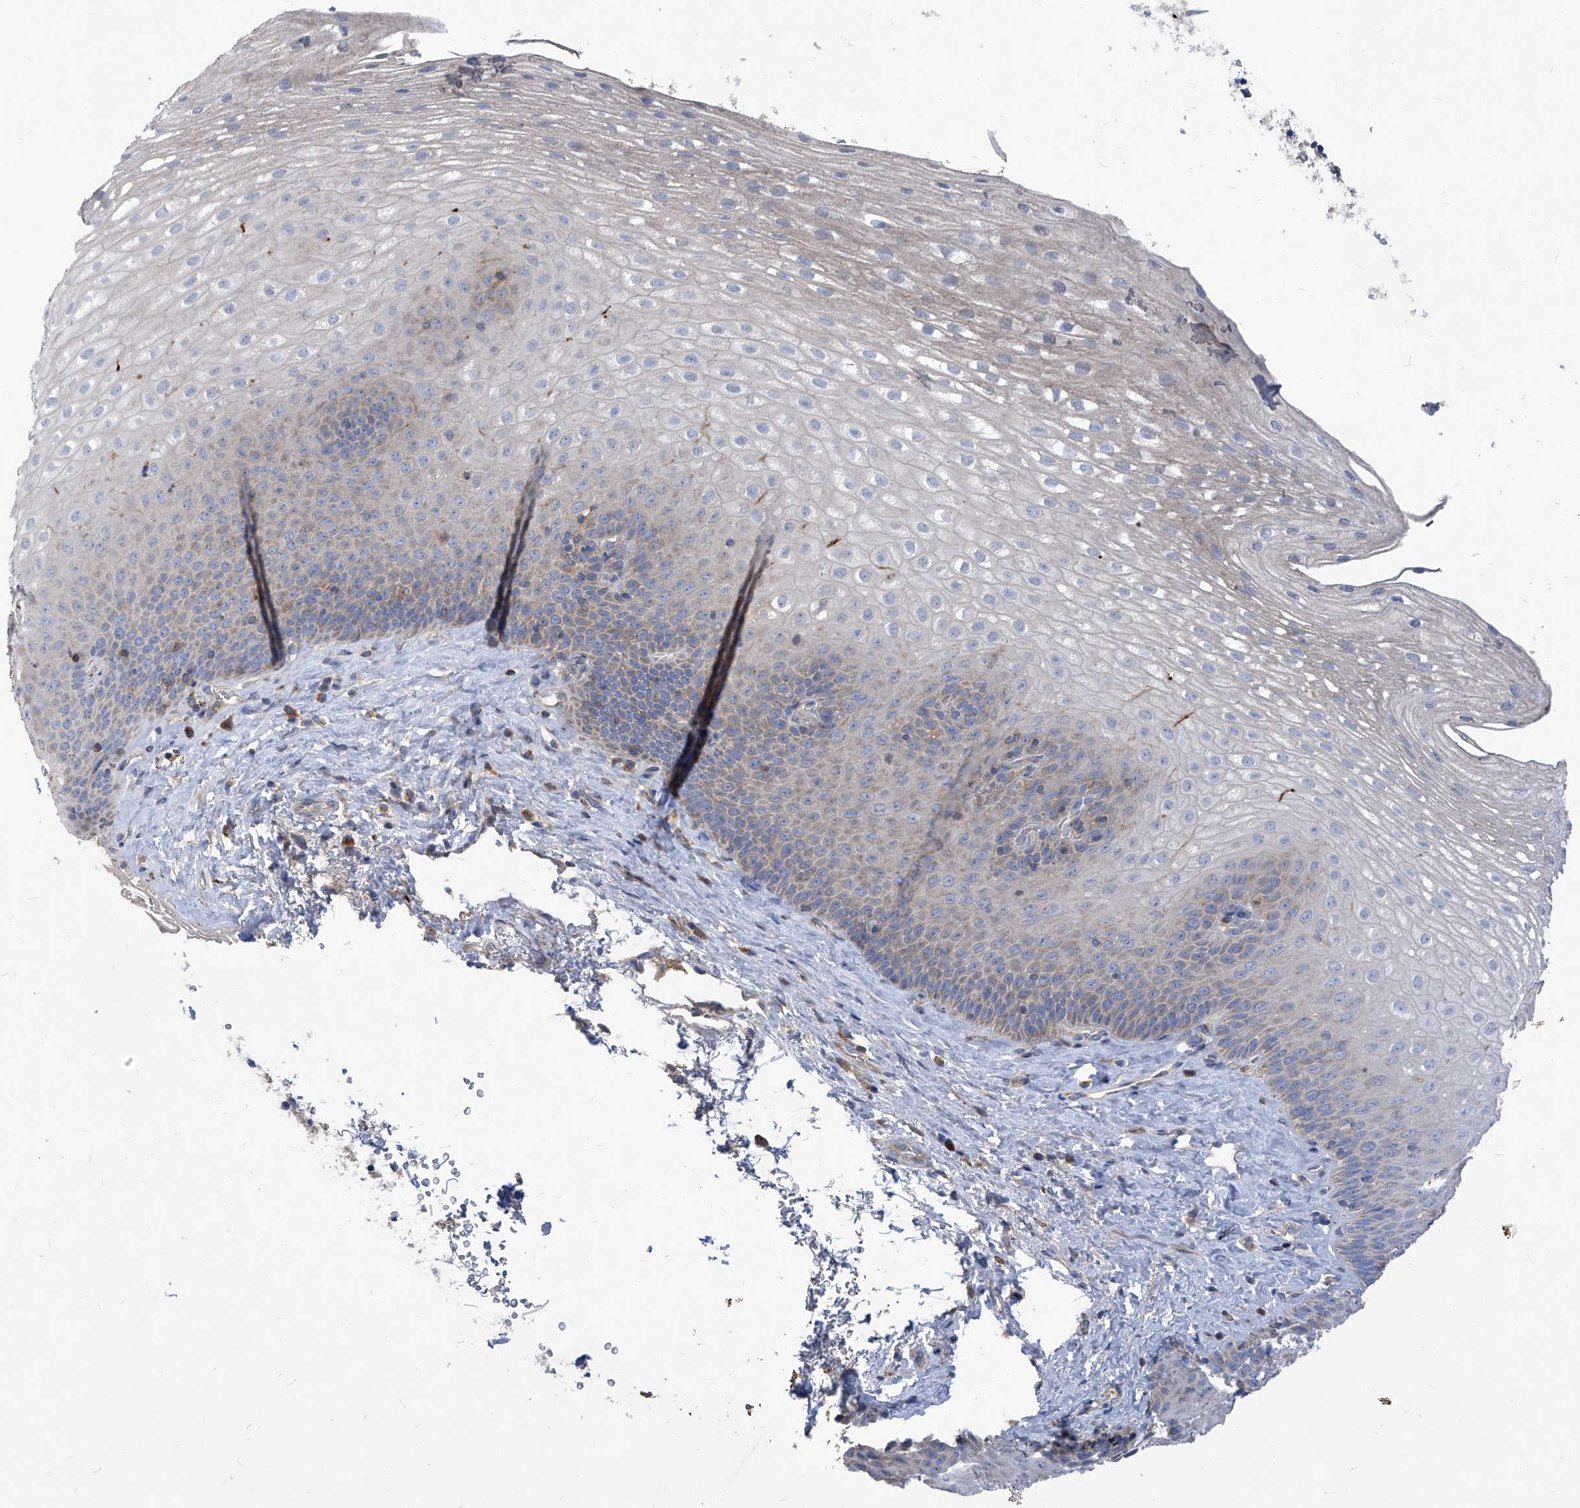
{"staining": {"intensity": "weak", "quantity": "<25%", "location": "cytoplasmic/membranous"}, "tissue": "esophagus", "cell_type": "Squamous epithelial cells", "image_type": "normal", "snomed": [{"axis": "morphology", "description": "Normal tissue, NOS"}, {"axis": "topography", "description": "Esophagus"}], "caption": "Protein analysis of unremarkable esophagus displays no significant staining in squamous epithelial cells. (IHC, brightfield microscopy, high magnification).", "gene": "EPHA8", "patient": {"sex": "female", "age": 66}}